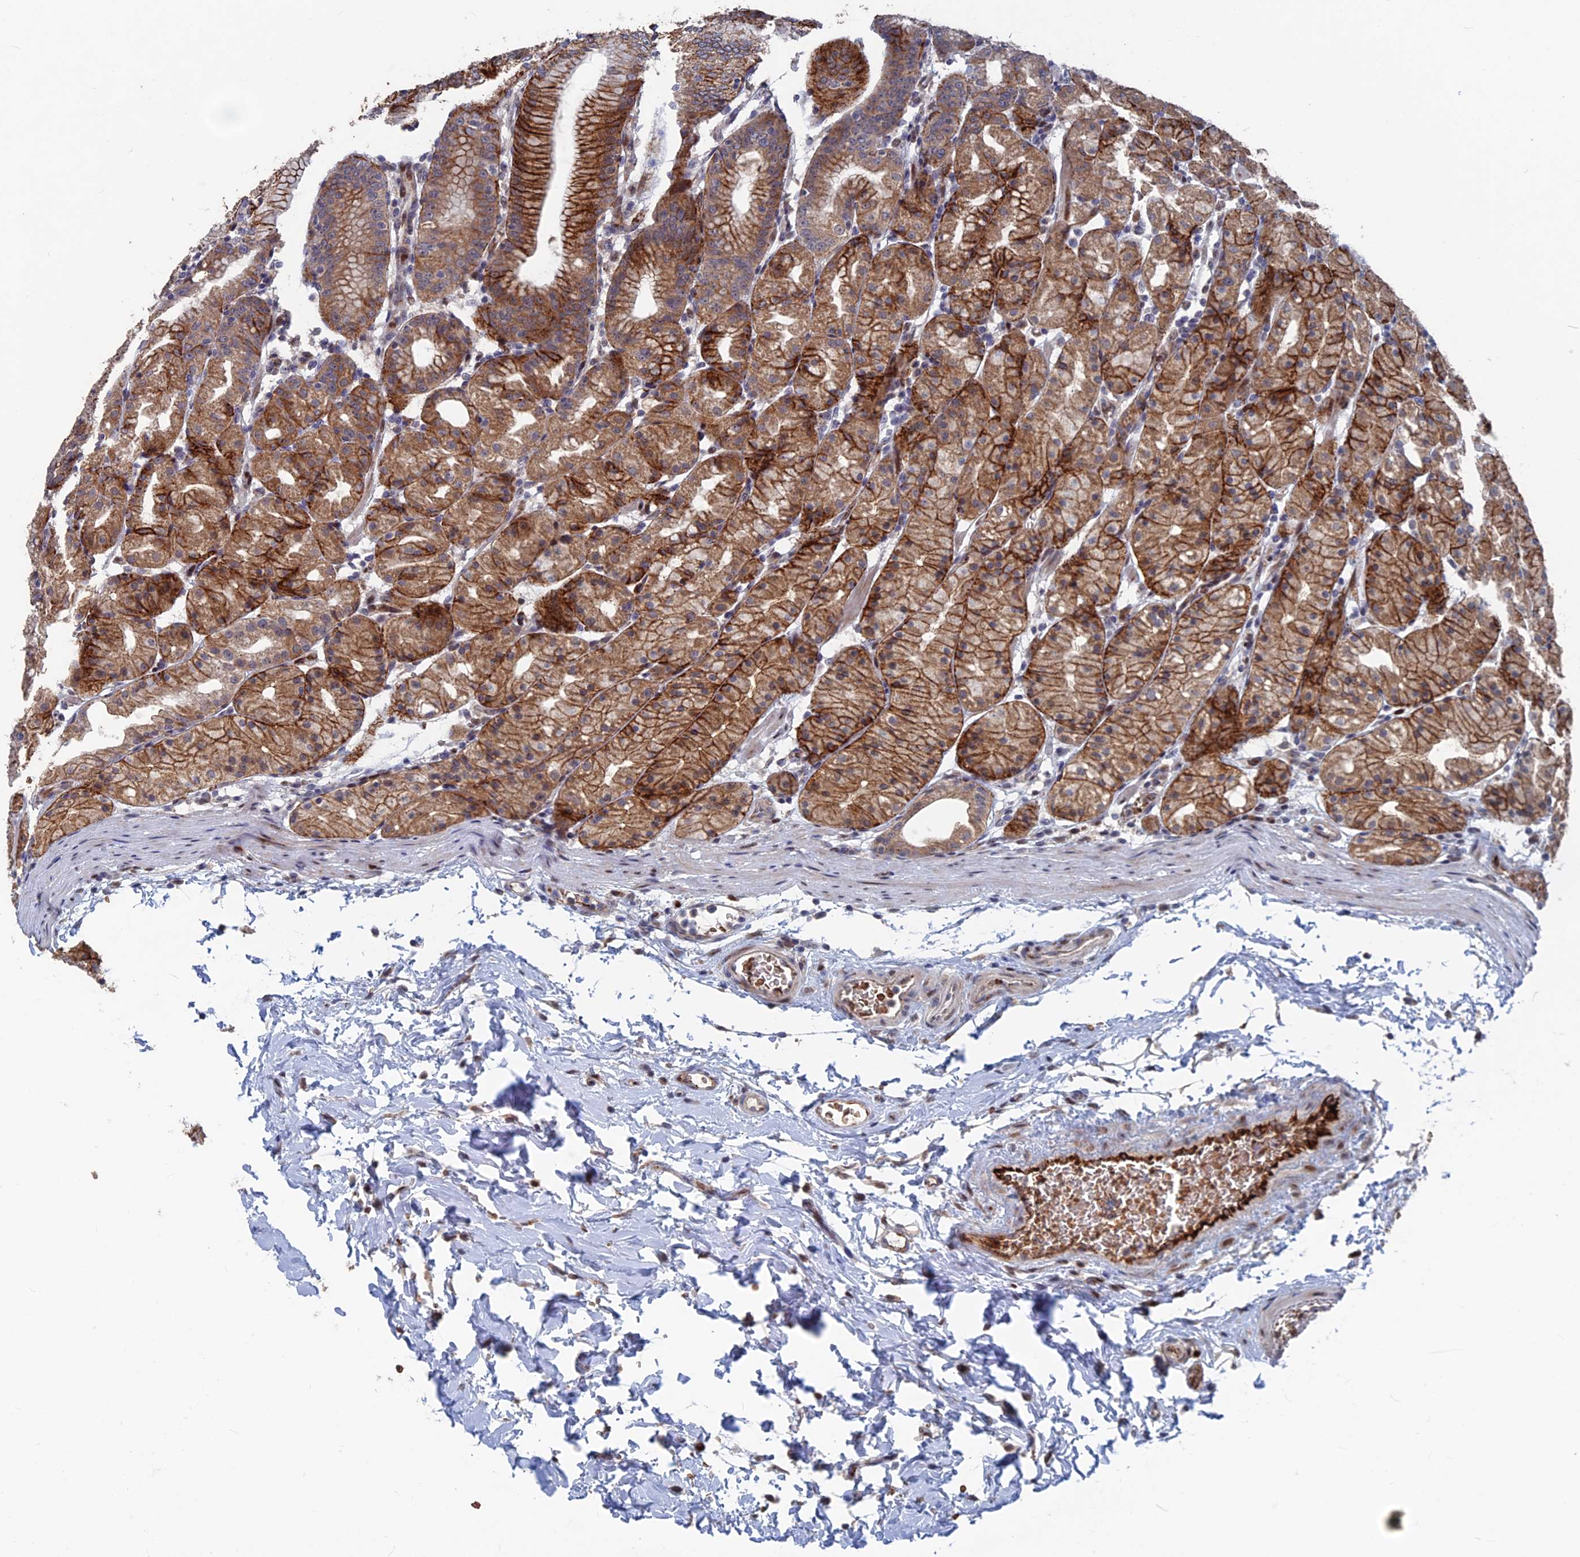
{"staining": {"intensity": "strong", "quantity": ">75%", "location": "cytoplasmic/membranous"}, "tissue": "stomach", "cell_type": "Glandular cells", "image_type": "normal", "snomed": [{"axis": "morphology", "description": "Normal tissue, NOS"}, {"axis": "topography", "description": "Stomach, upper"}], "caption": "Protein staining of normal stomach demonstrates strong cytoplasmic/membranous expression in about >75% of glandular cells. The staining is performed using DAB (3,3'-diaminobenzidine) brown chromogen to label protein expression. The nuclei are counter-stained blue using hematoxylin.", "gene": "SH3D21", "patient": {"sex": "male", "age": 48}}